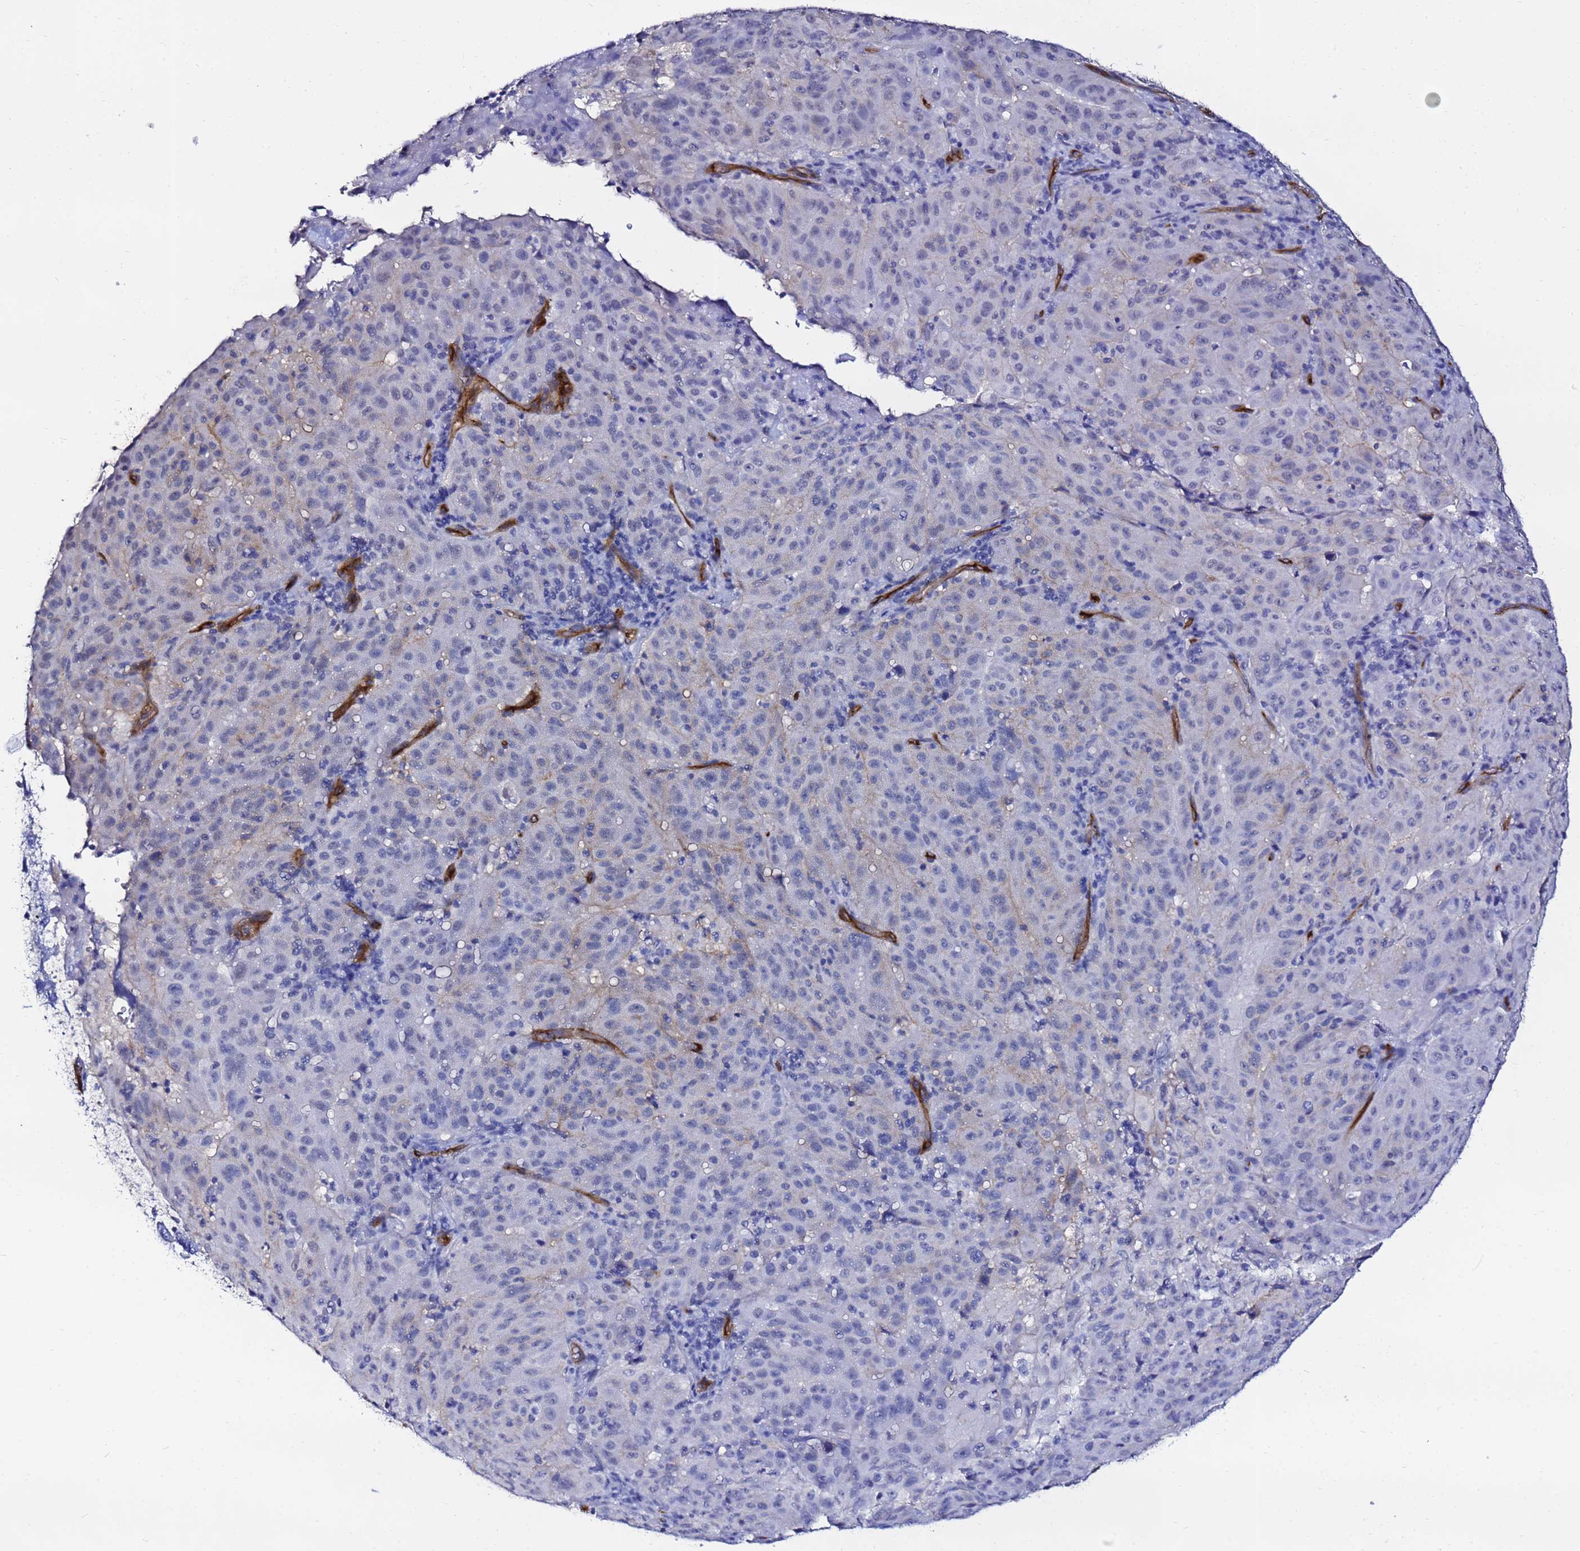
{"staining": {"intensity": "negative", "quantity": "none", "location": "none"}, "tissue": "pancreatic cancer", "cell_type": "Tumor cells", "image_type": "cancer", "snomed": [{"axis": "morphology", "description": "Adenocarcinoma, NOS"}, {"axis": "topography", "description": "Pancreas"}], "caption": "Immunohistochemistry histopathology image of pancreatic cancer (adenocarcinoma) stained for a protein (brown), which displays no positivity in tumor cells.", "gene": "DEFB104A", "patient": {"sex": "male", "age": 63}}